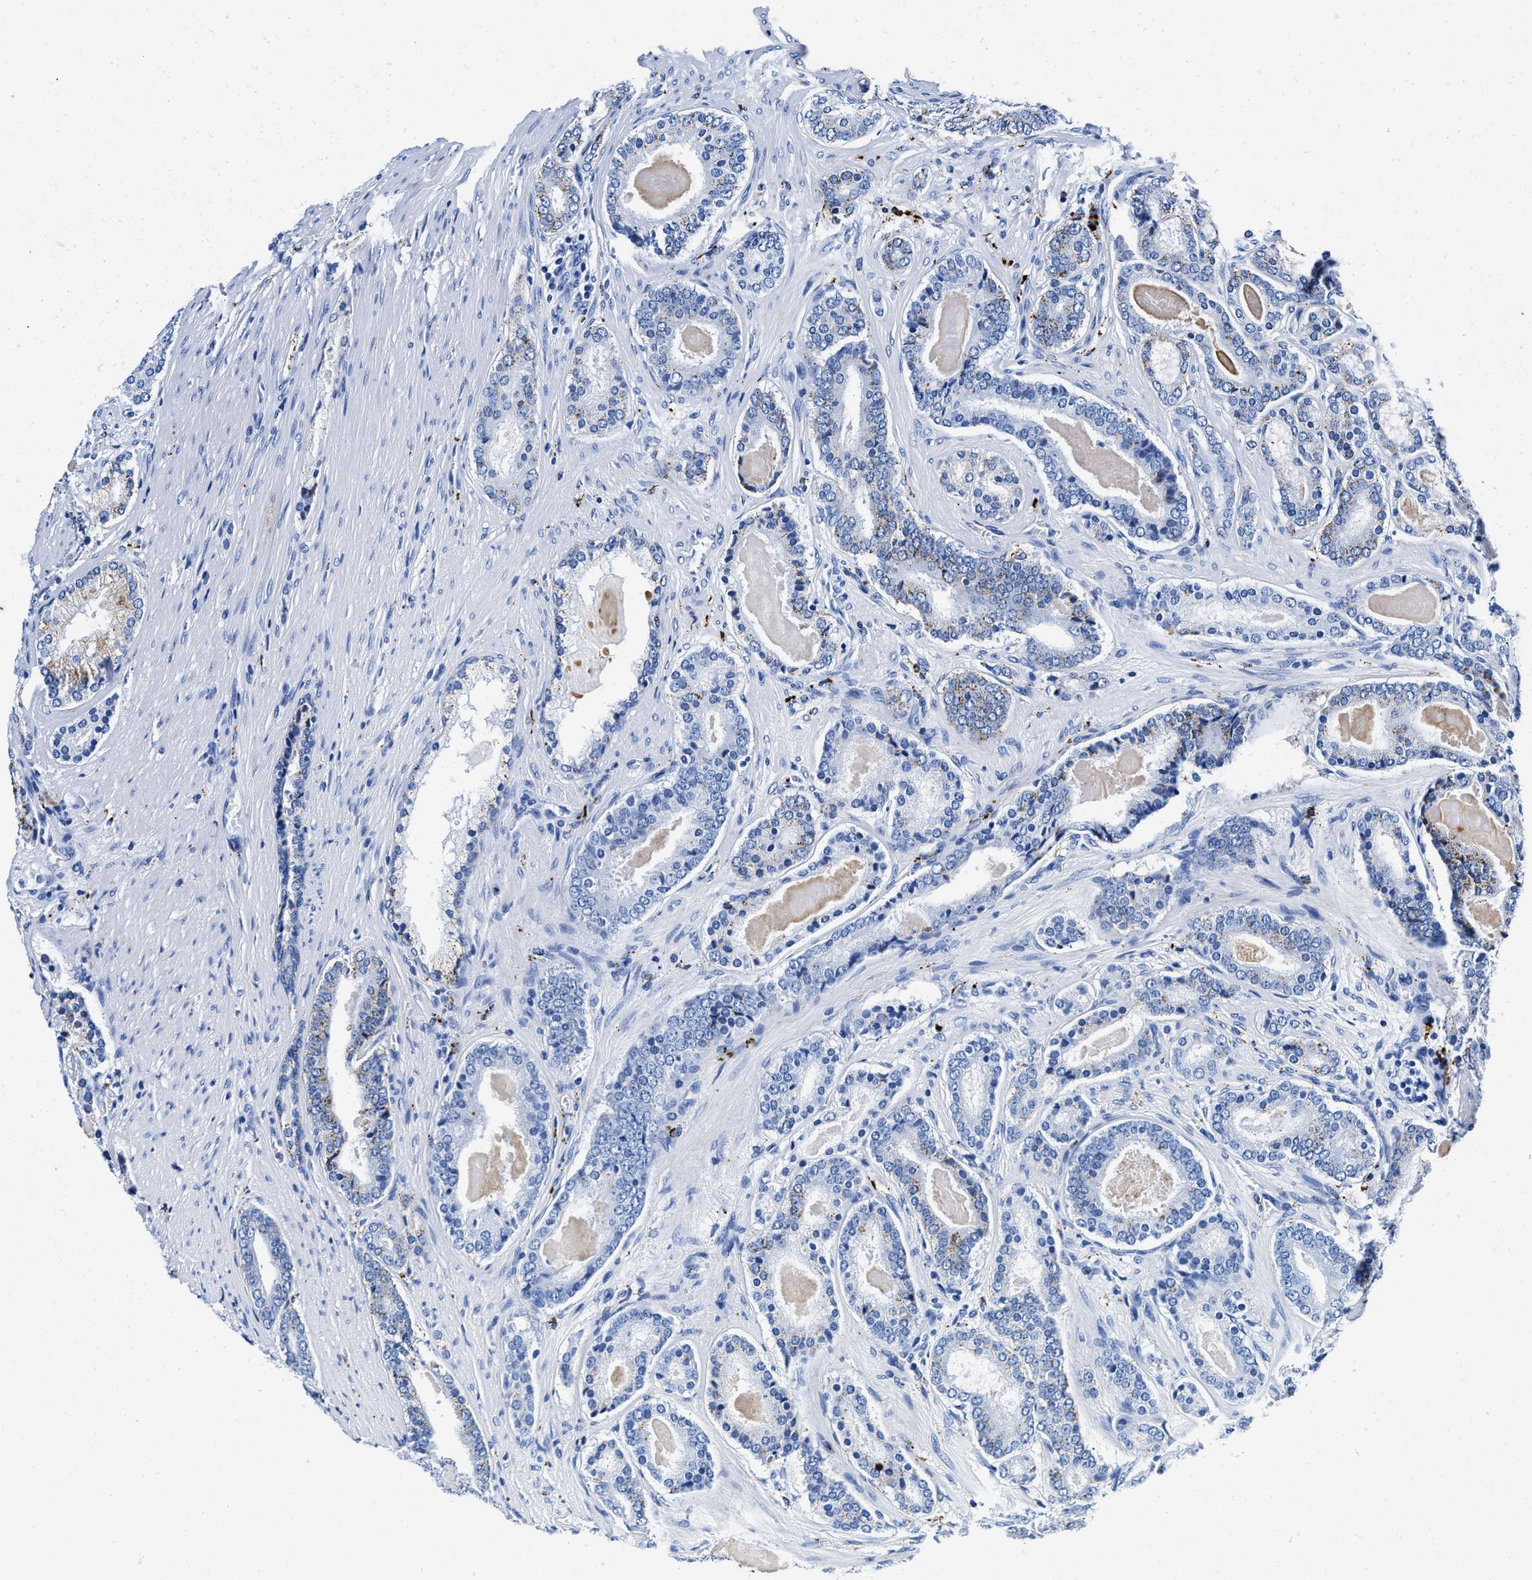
{"staining": {"intensity": "moderate", "quantity": "<25%", "location": "cytoplasmic/membranous"}, "tissue": "prostate cancer", "cell_type": "Tumor cells", "image_type": "cancer", "snomed": [{"axis": "morphology", "description": "Adenocarcinoma, High grade"}, {"axis": "topography", "description": "Prostate"}], "caption": "Human prostate high-grade adenocarcinoma stained with a brown dye exhibits moderate cytoplasmic/membranous positive positivity in about <25% of tumor cells.", "gene": "OR14K1", "patient": {"sex": "male", "age": 60}}